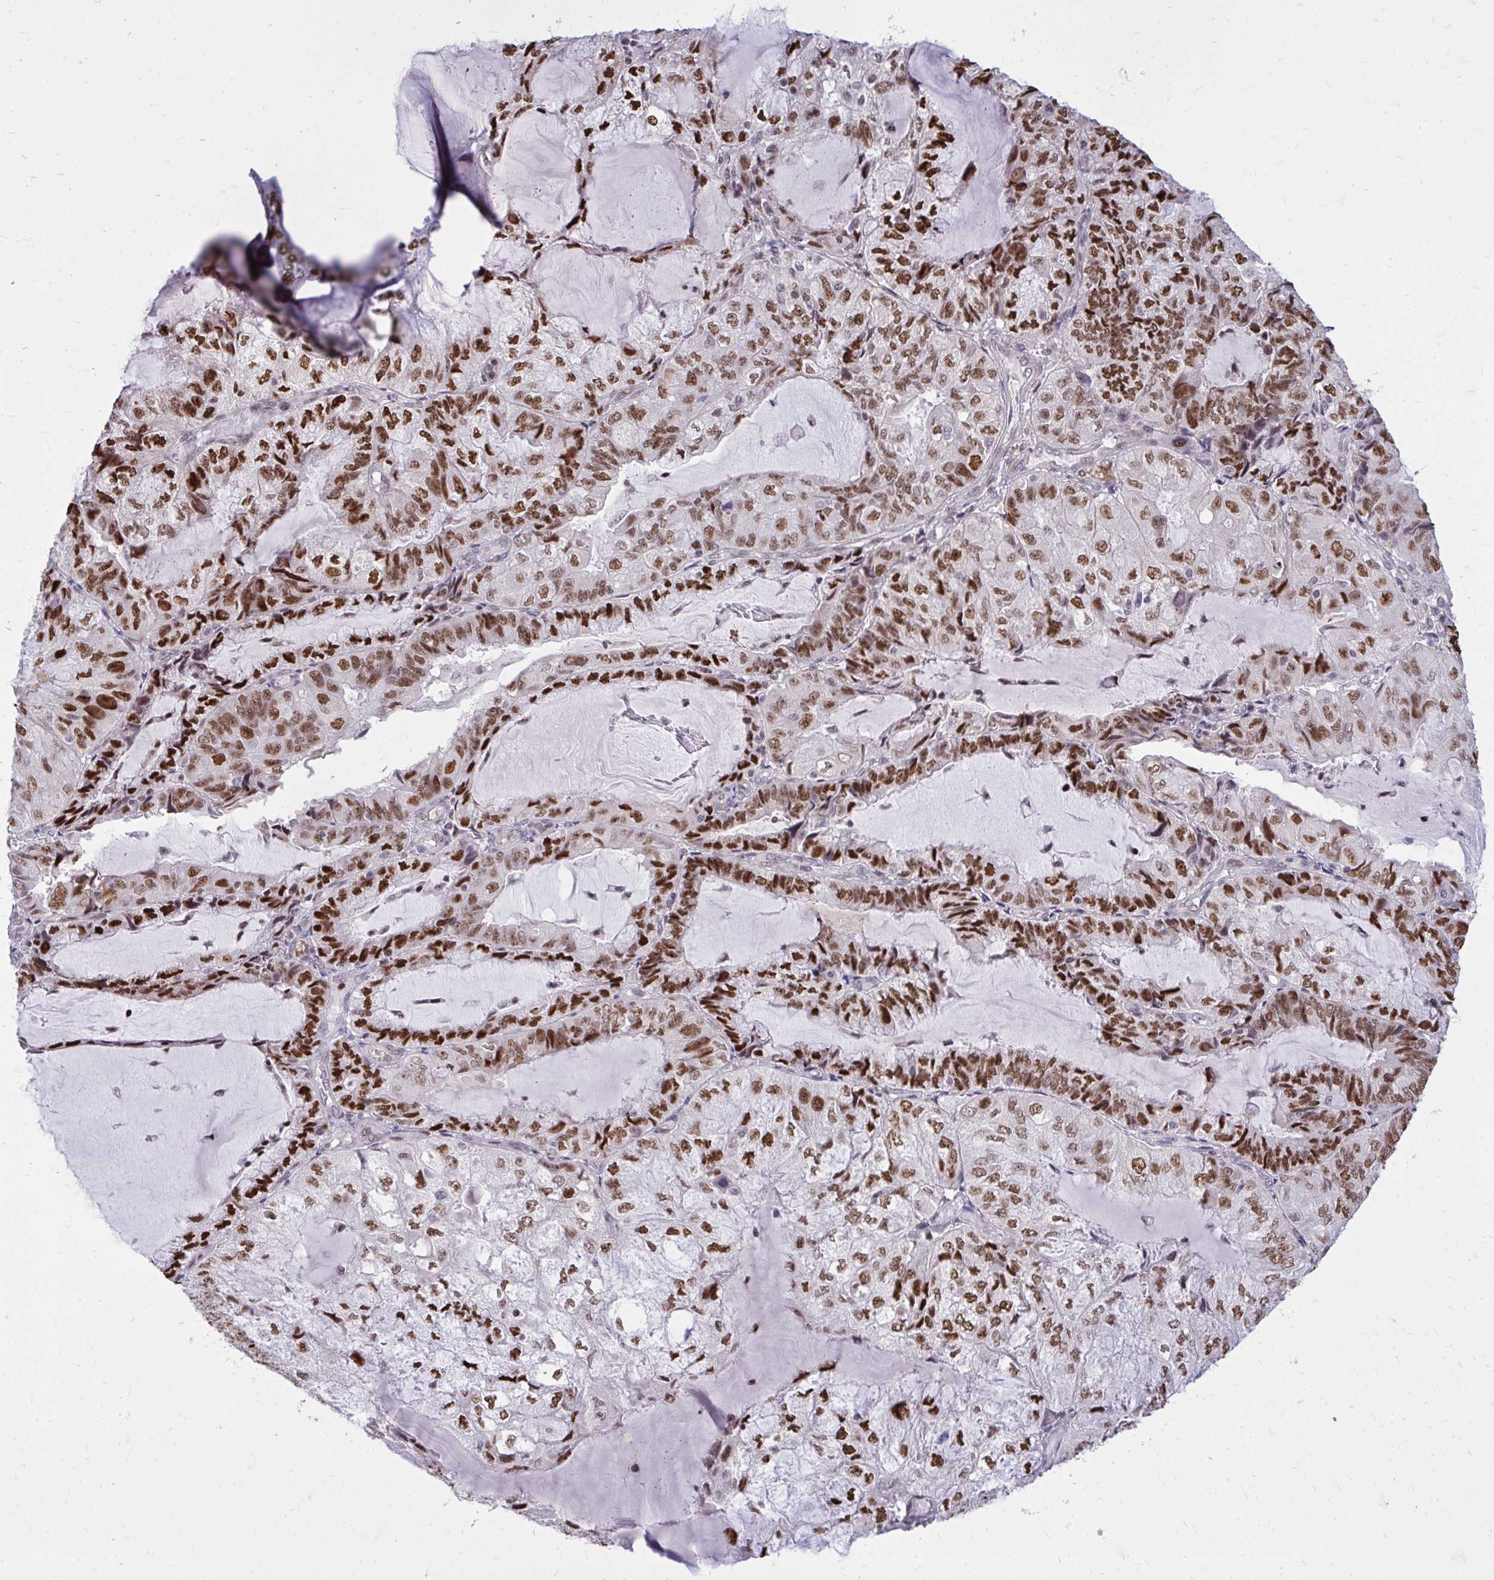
{"staining": {"intensity": "strong", "quantity": ">75%", "location": "nuclear"}, "tissue": "endometrial cancer", "cell_type": "Tumor cells", "image_type": "cancer", "snomed": [{"axis": "morphology", "description": "Adenocarcinoma, NOS"}, {"axis": "topography", "description": "Endometrium"}], "caption": "Endometrial cancer (adenocarcinoma) tissue demonstrates strong nuclear positivity in approximately >75% of tumor cells", "gene": "C14orf39", "patient": {"sex": "female", "age": 81}}